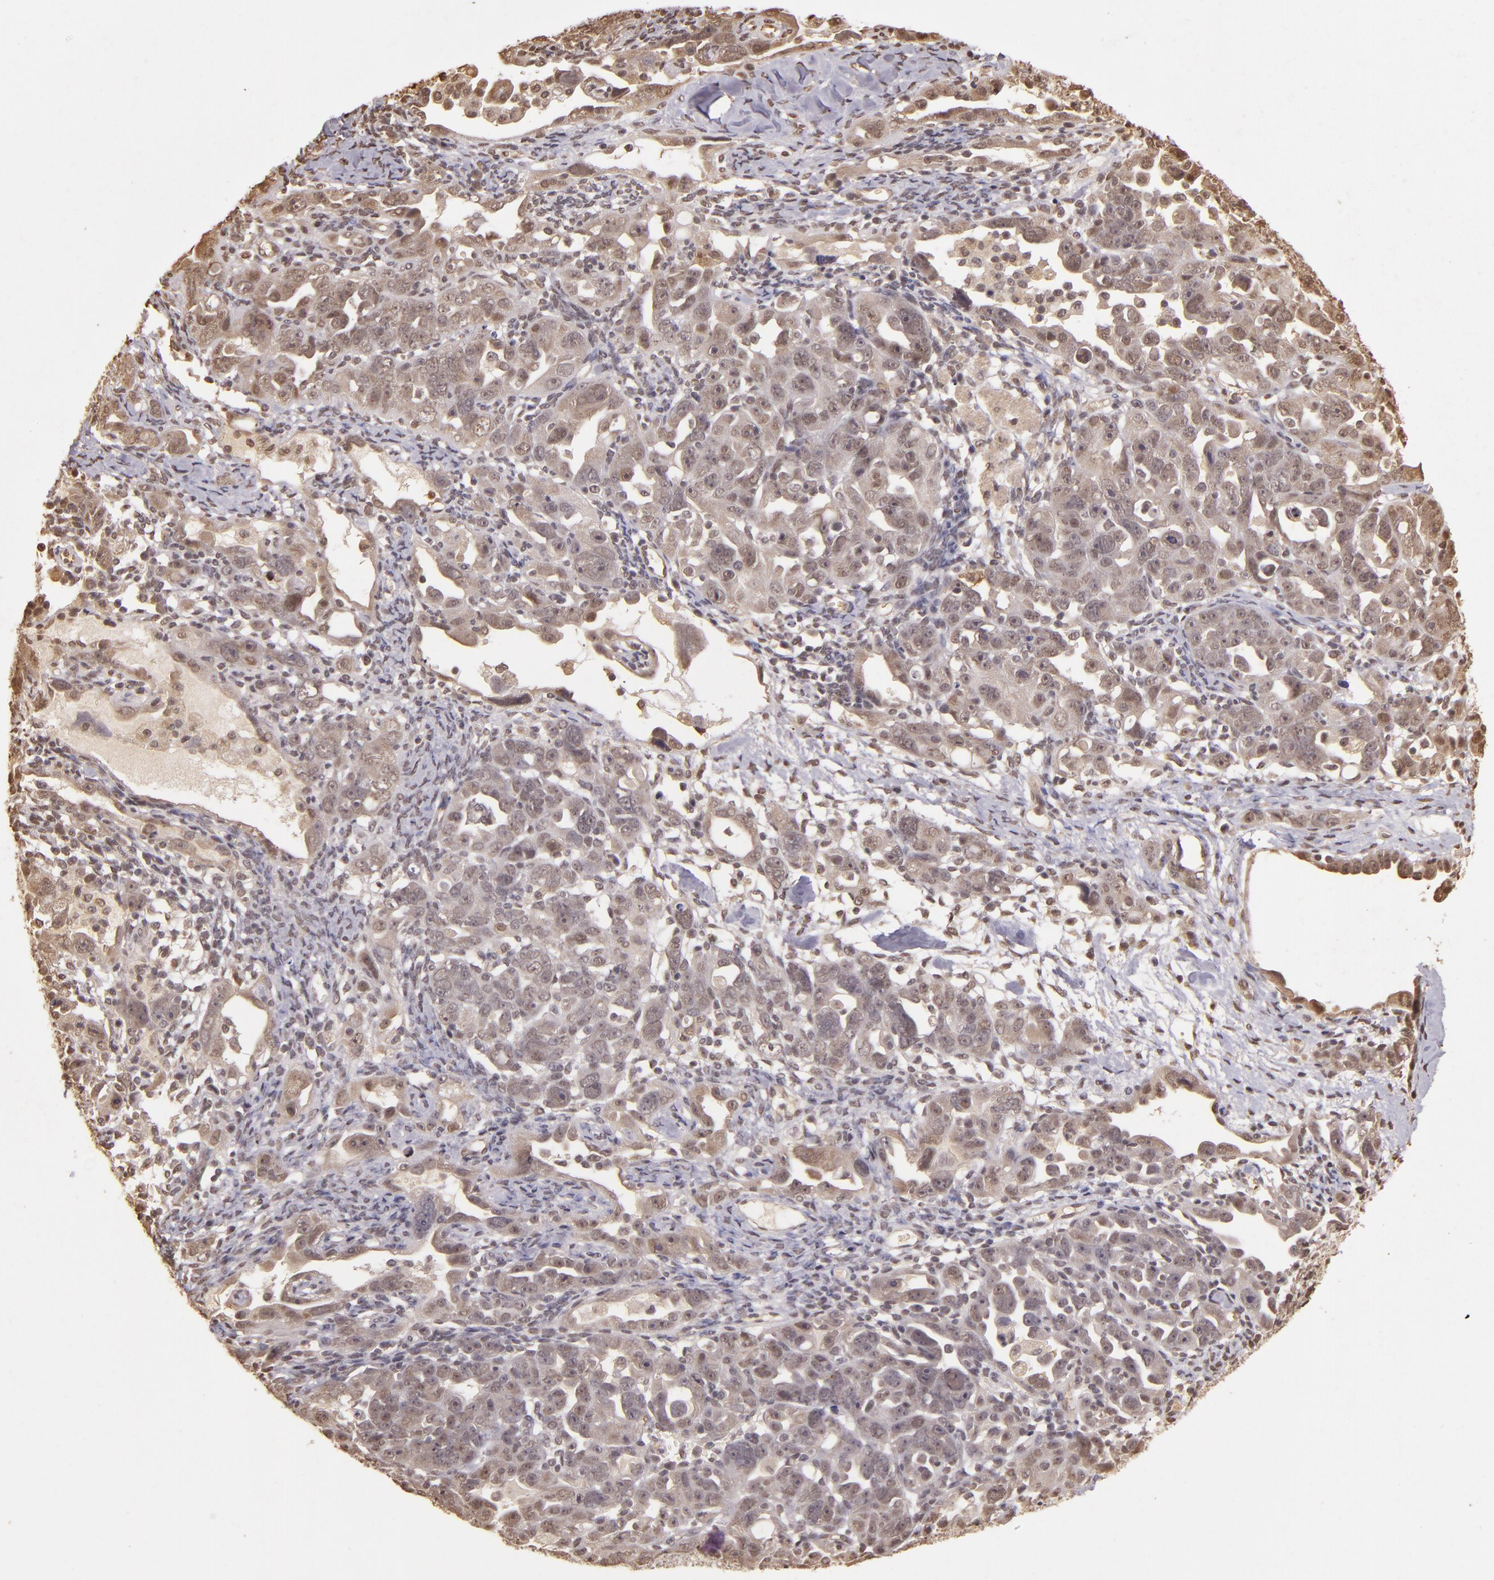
{"staining": {"intensity": "weak", "quantity": ">75%", "location": "cytoplasmic/membranous,nuclear"}, "tissue": "ovarian cancer", "cell_type": "Tumor cells", "image_type": "cancer", "snomed": [{"axis": "morphology", "description": "Cystadenocarcinoma, serous, NOS"}, {"axis": "topography", "description": "Ovary"}], "caption": "A high-resolution photomicrograph shows immunohistochemistry (IHC) staining of ovarian cancer, which shows weak cytoplasmic/membranous and nuclear positivity in about >75% of tumor cells.", "gene": "CUL1", "patient": {"sex": "female", "age": 66}}